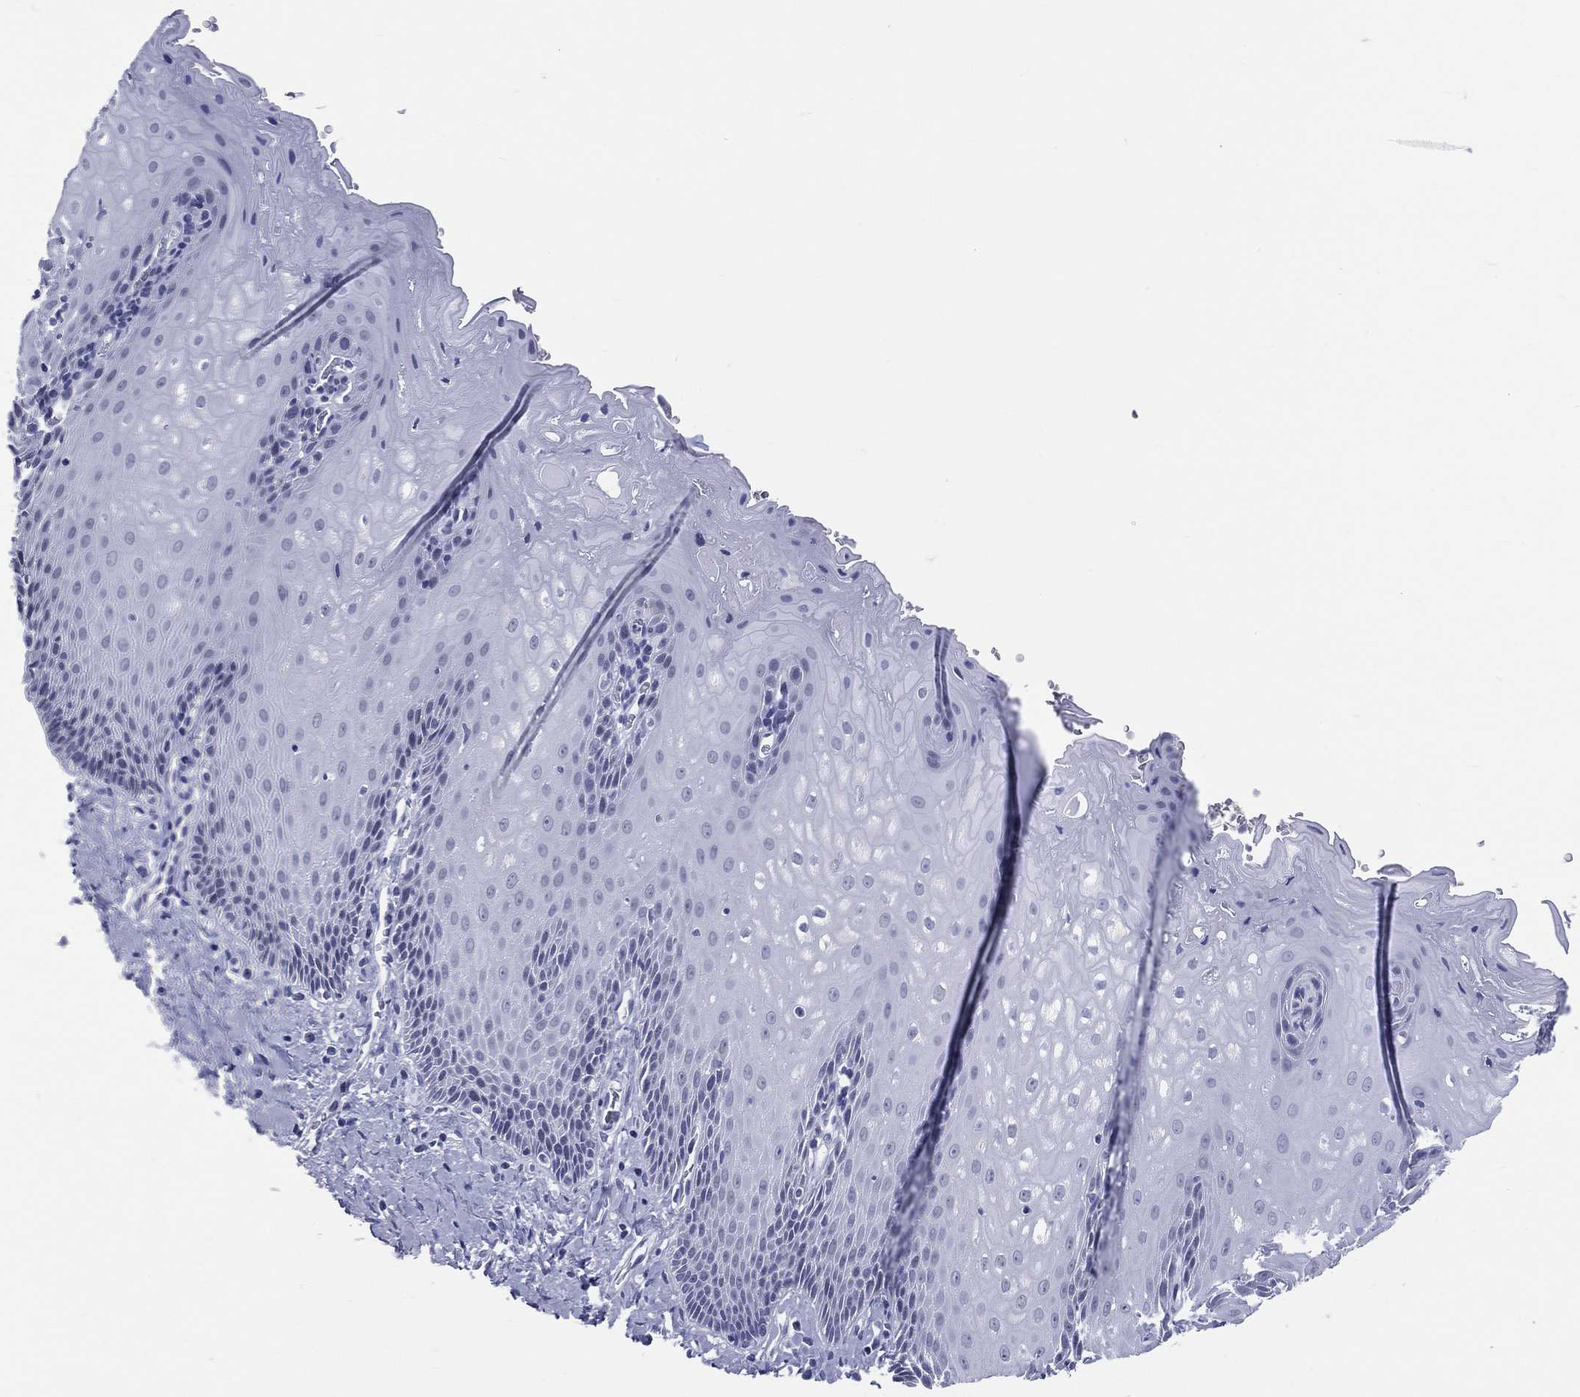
{"staining": {"intensity": "negative", "quantity": "none", "location": "none"}, "tissue": "esophagus", "cell_type": "Squamous epithelial cells", "image_type": "normal", "snomed": [{"axis": "morphology", "description": "Normal tissue, NOS"}, {"axis": "topography", "description": "Esophagus"}], "caption": "An IHC micrograph of normal esophagus is shown. There is no staining in squamous epithelial cells of esophagus.", "gene": "MLLT10", "patient": {"sex": "male", "age": 64}}